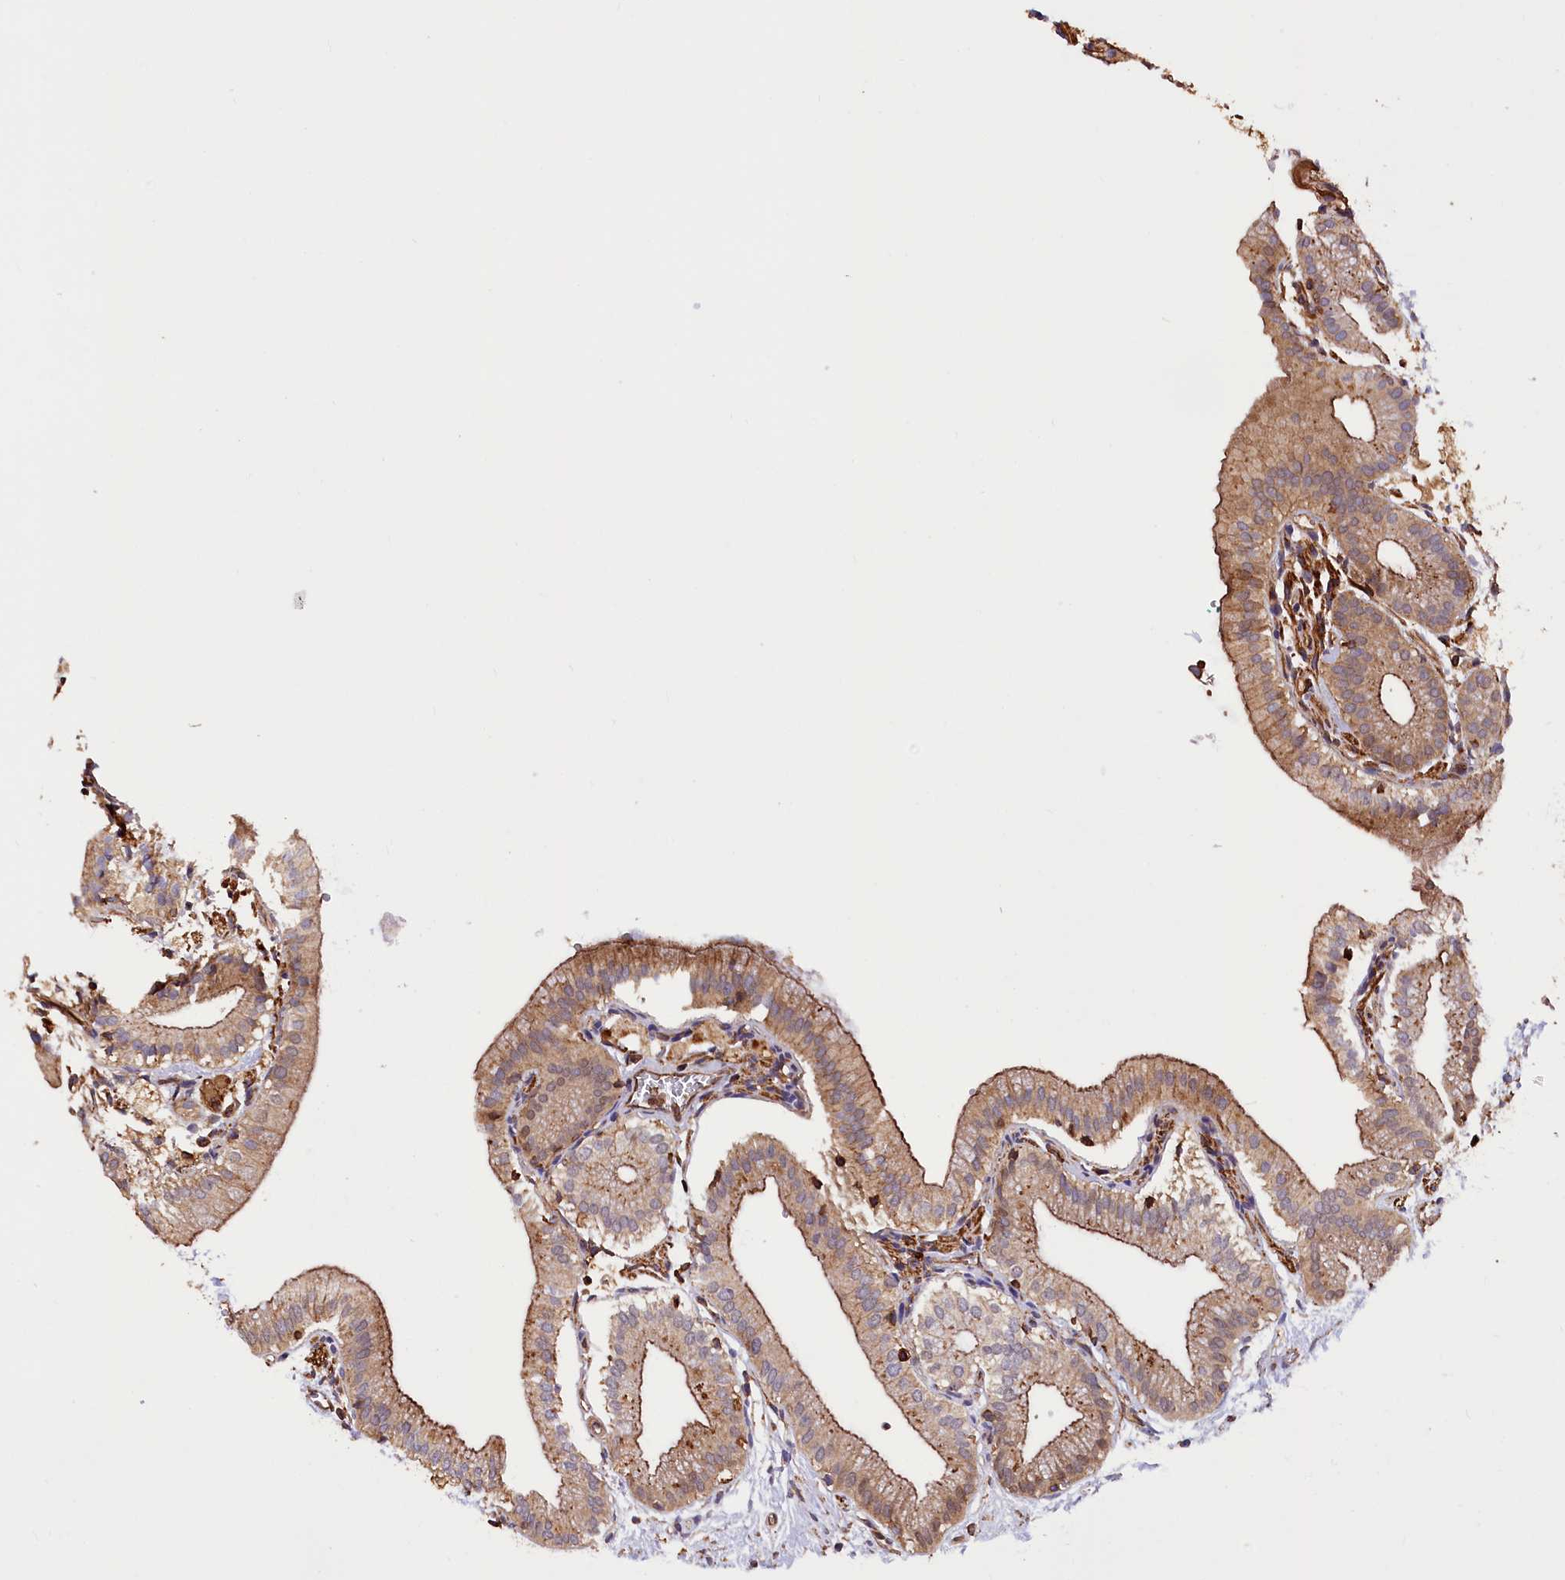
{"staining": {"intensity": "moderate", "quantity": ">75%", "location": "cytoplasmic/membranous"}, "tissue": "gallbladder", "cell_type": "Glandular cells", "image_type": "normal", "snomed": [{"axis": "morphology", "description": "Normal tissue, NOS"}, {"axis": "topography", "description": "Gallbladder"}], "caption": "Immunohistochemical staining of unremarkable gallbladder exhibits moderate cytoplasmic/membranous protein staining in approximately >75% of glandular cells.", "gene": "DPP3", "patient": {"sex": "male", "age": 55}}